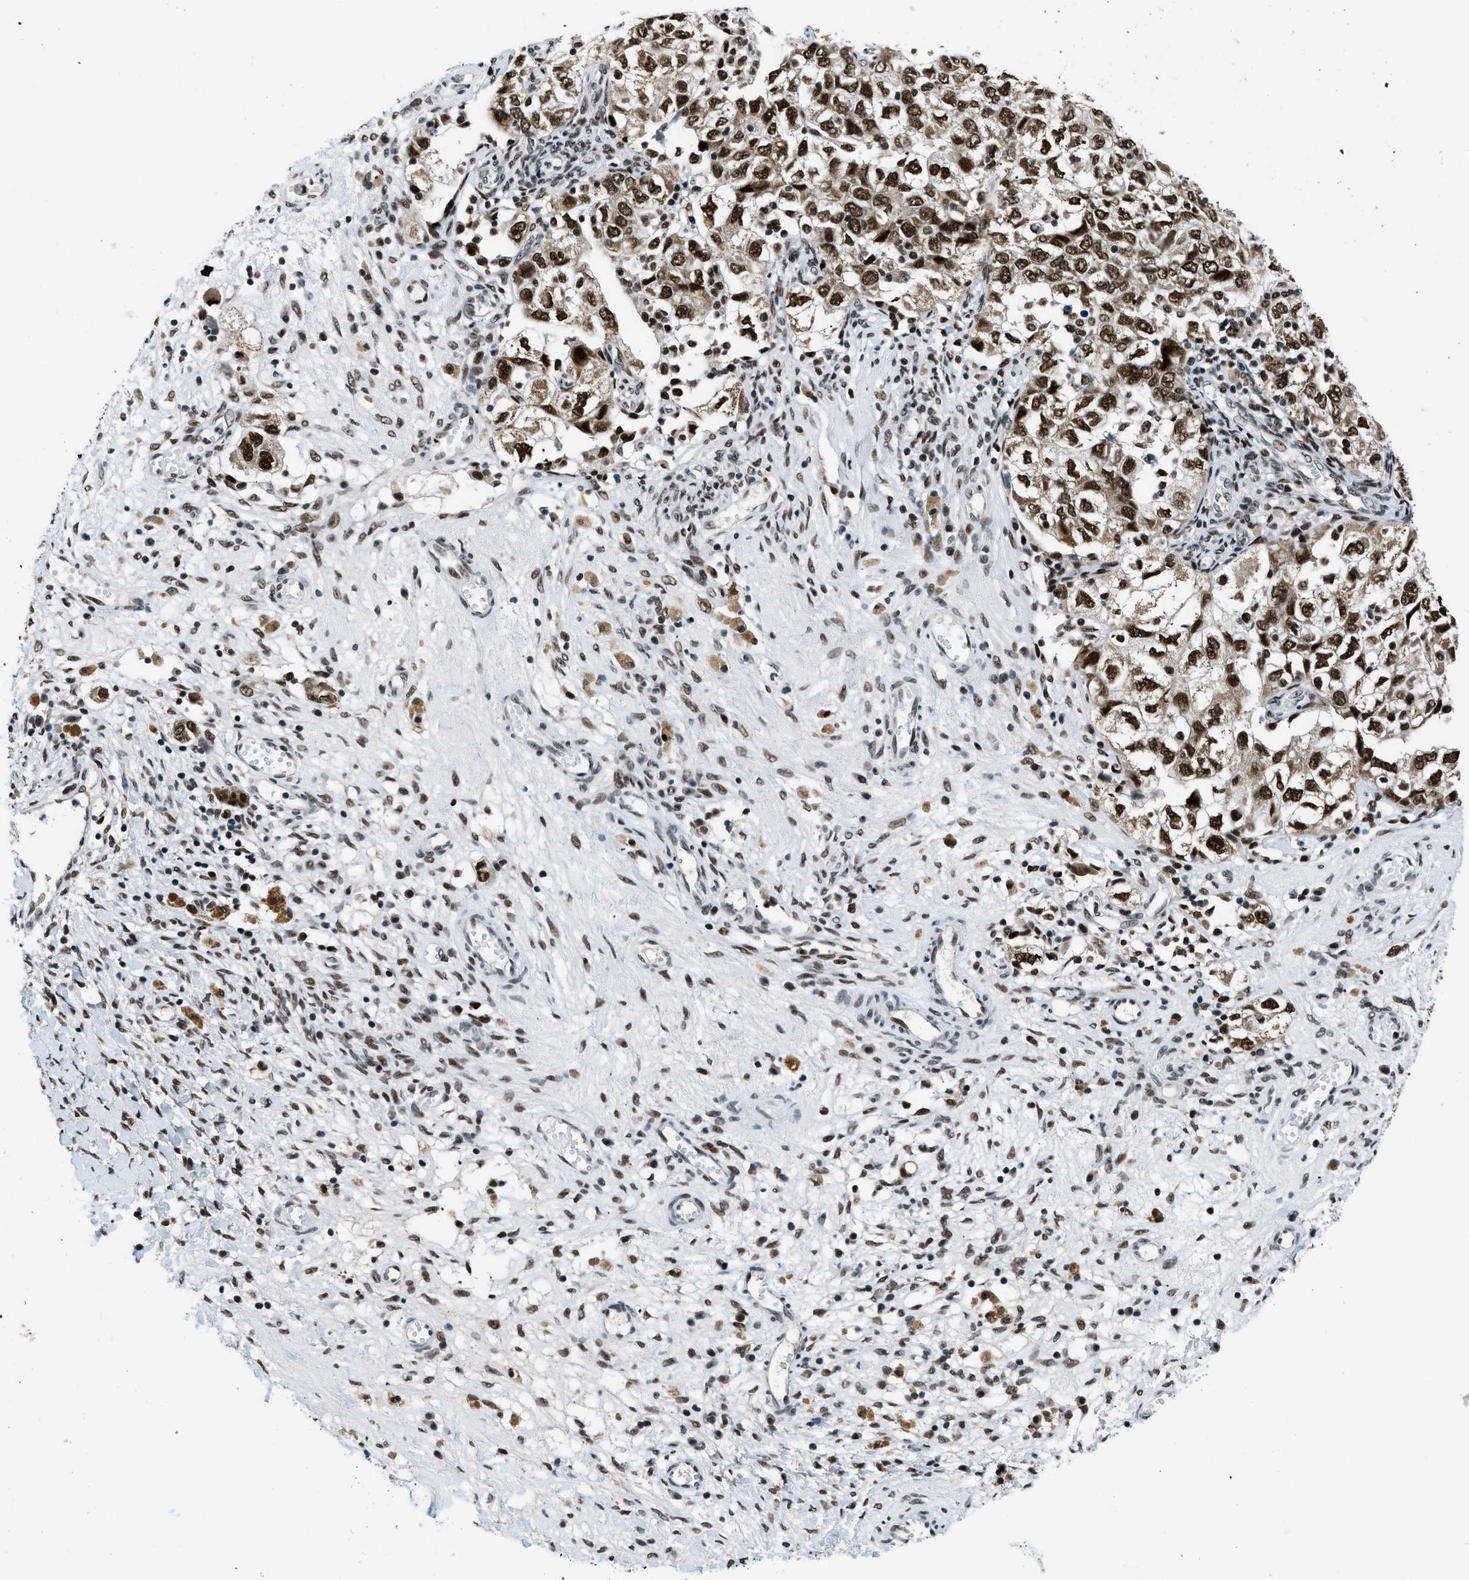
{"staining": {"intensity": "strong", "quantity": ">75%", "location": "nuclear"}, "tissue": "ovarian cancer", "cell_type": "Tumor cells", "image_type": "cancer", "snomed": [{"axis": "morphology", "description": "Carcinoma, NOS"}, {"axis": "morphology", "description": "Cystadenocarcinoma, serous, NOS"}, {"axis": "topography", "description": "Ovary"}], "caption": "Immunohistochemistry histopathology image of neoplastic tissue: ovarian cancer stained using immunohistochemistry demonstrates high levels of strong protein expression localized specifically in the nuclear of tumor cells, appearing as a nuclear brown color.", "gene": "KDM3B", "patient": {"sex": "female", "age": 69}}